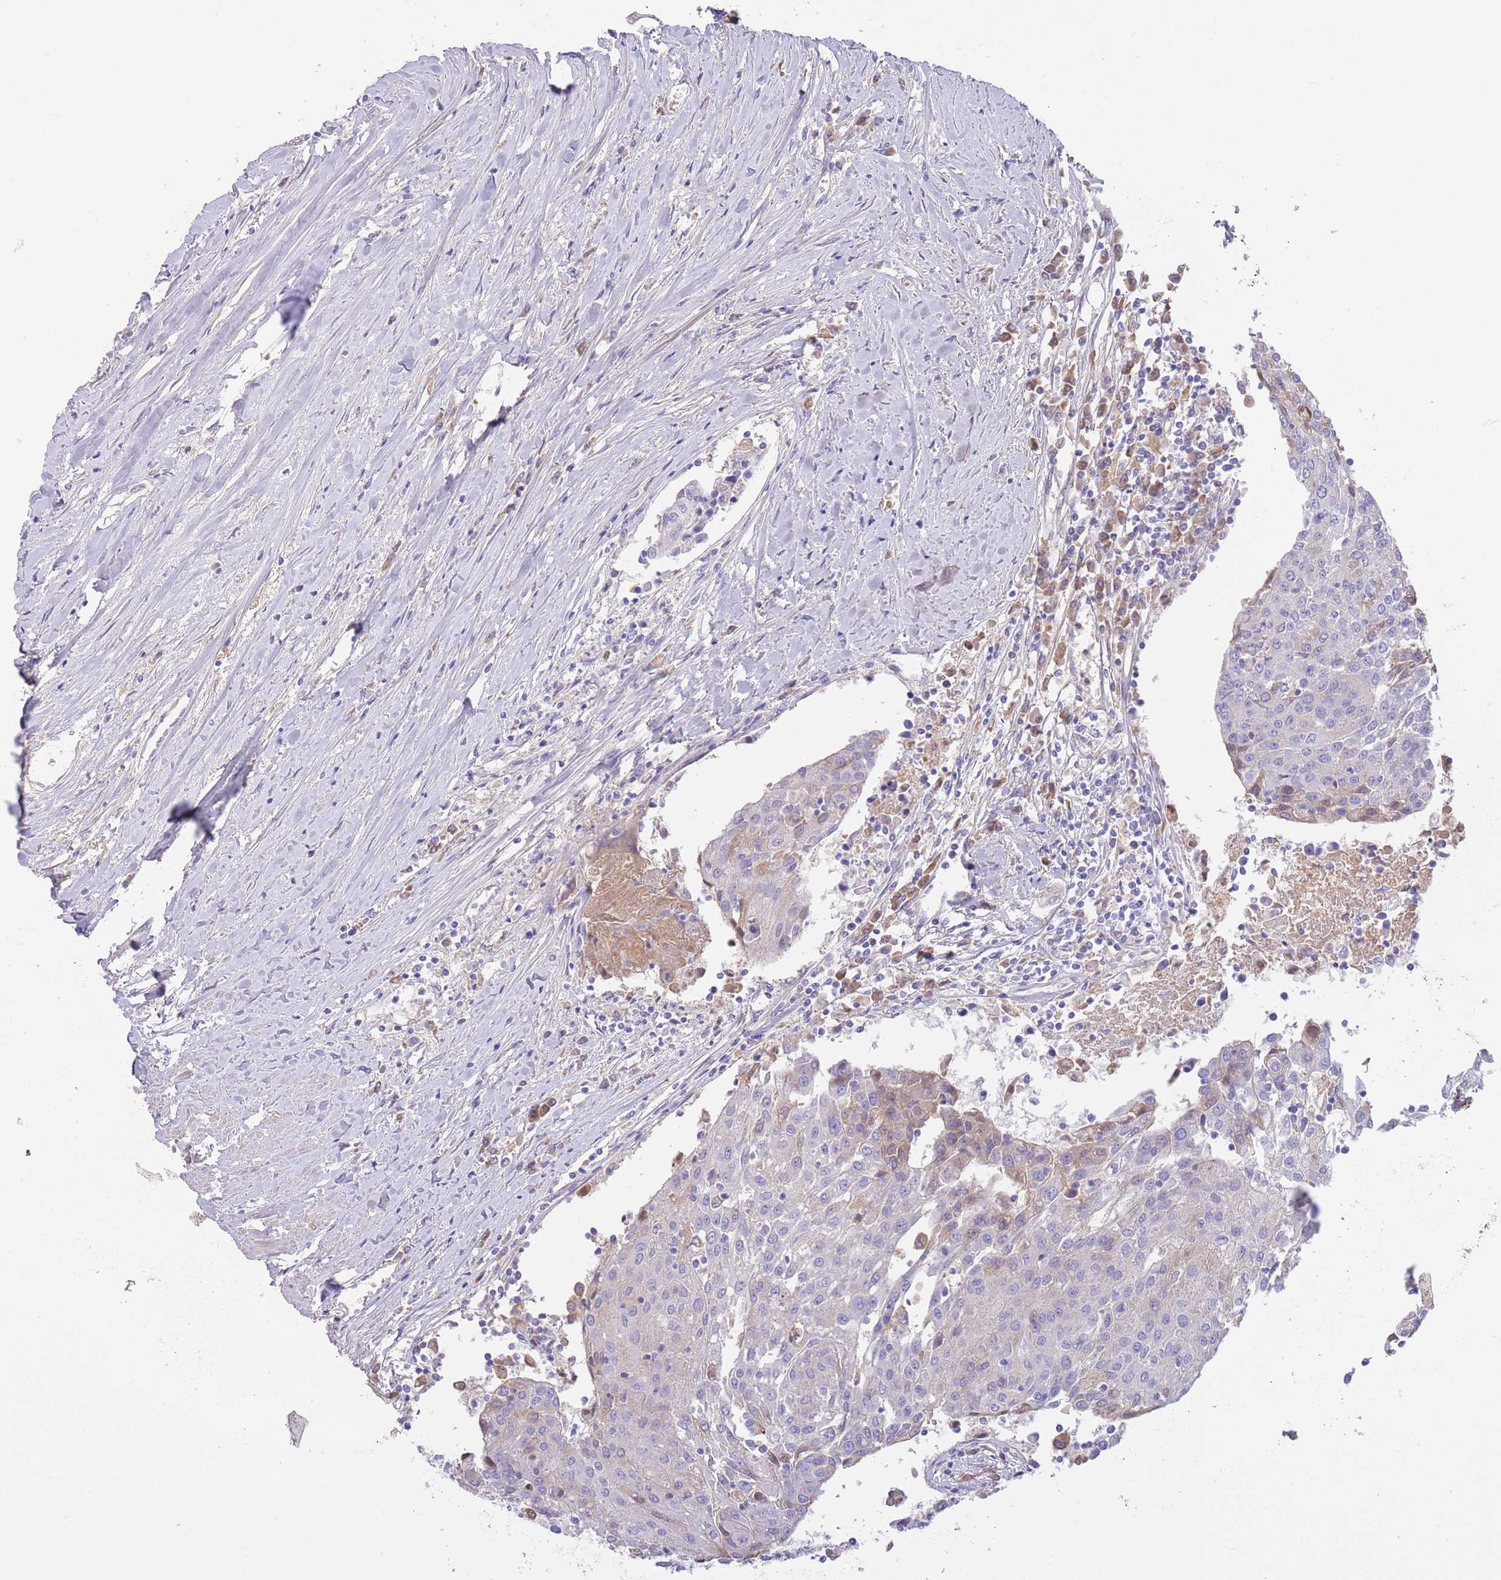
{"staining": {"intensity": "weak", "quantity": "<25%", "location": "cytoplasmic/membranous"}, "tissue": "urothelial cancer", "cell_type": "Tumor cells", "image_type": "cancer", "snomed": [{"axis": "morphology", "description": "Urothelial carcinoma, High grade"}, {"axis": "topography", "description": "Urinary bladder"}], "caption": "A histopathology image of human urothelial carcinoma (high-grade) is negative for staining in tumor cells. The staining is performed using DAB brown chromogen with nuclei counter-stained in using hematoxylin.", "gene": "IGFL4", "patient": {"sex": "female", "age": 85}}